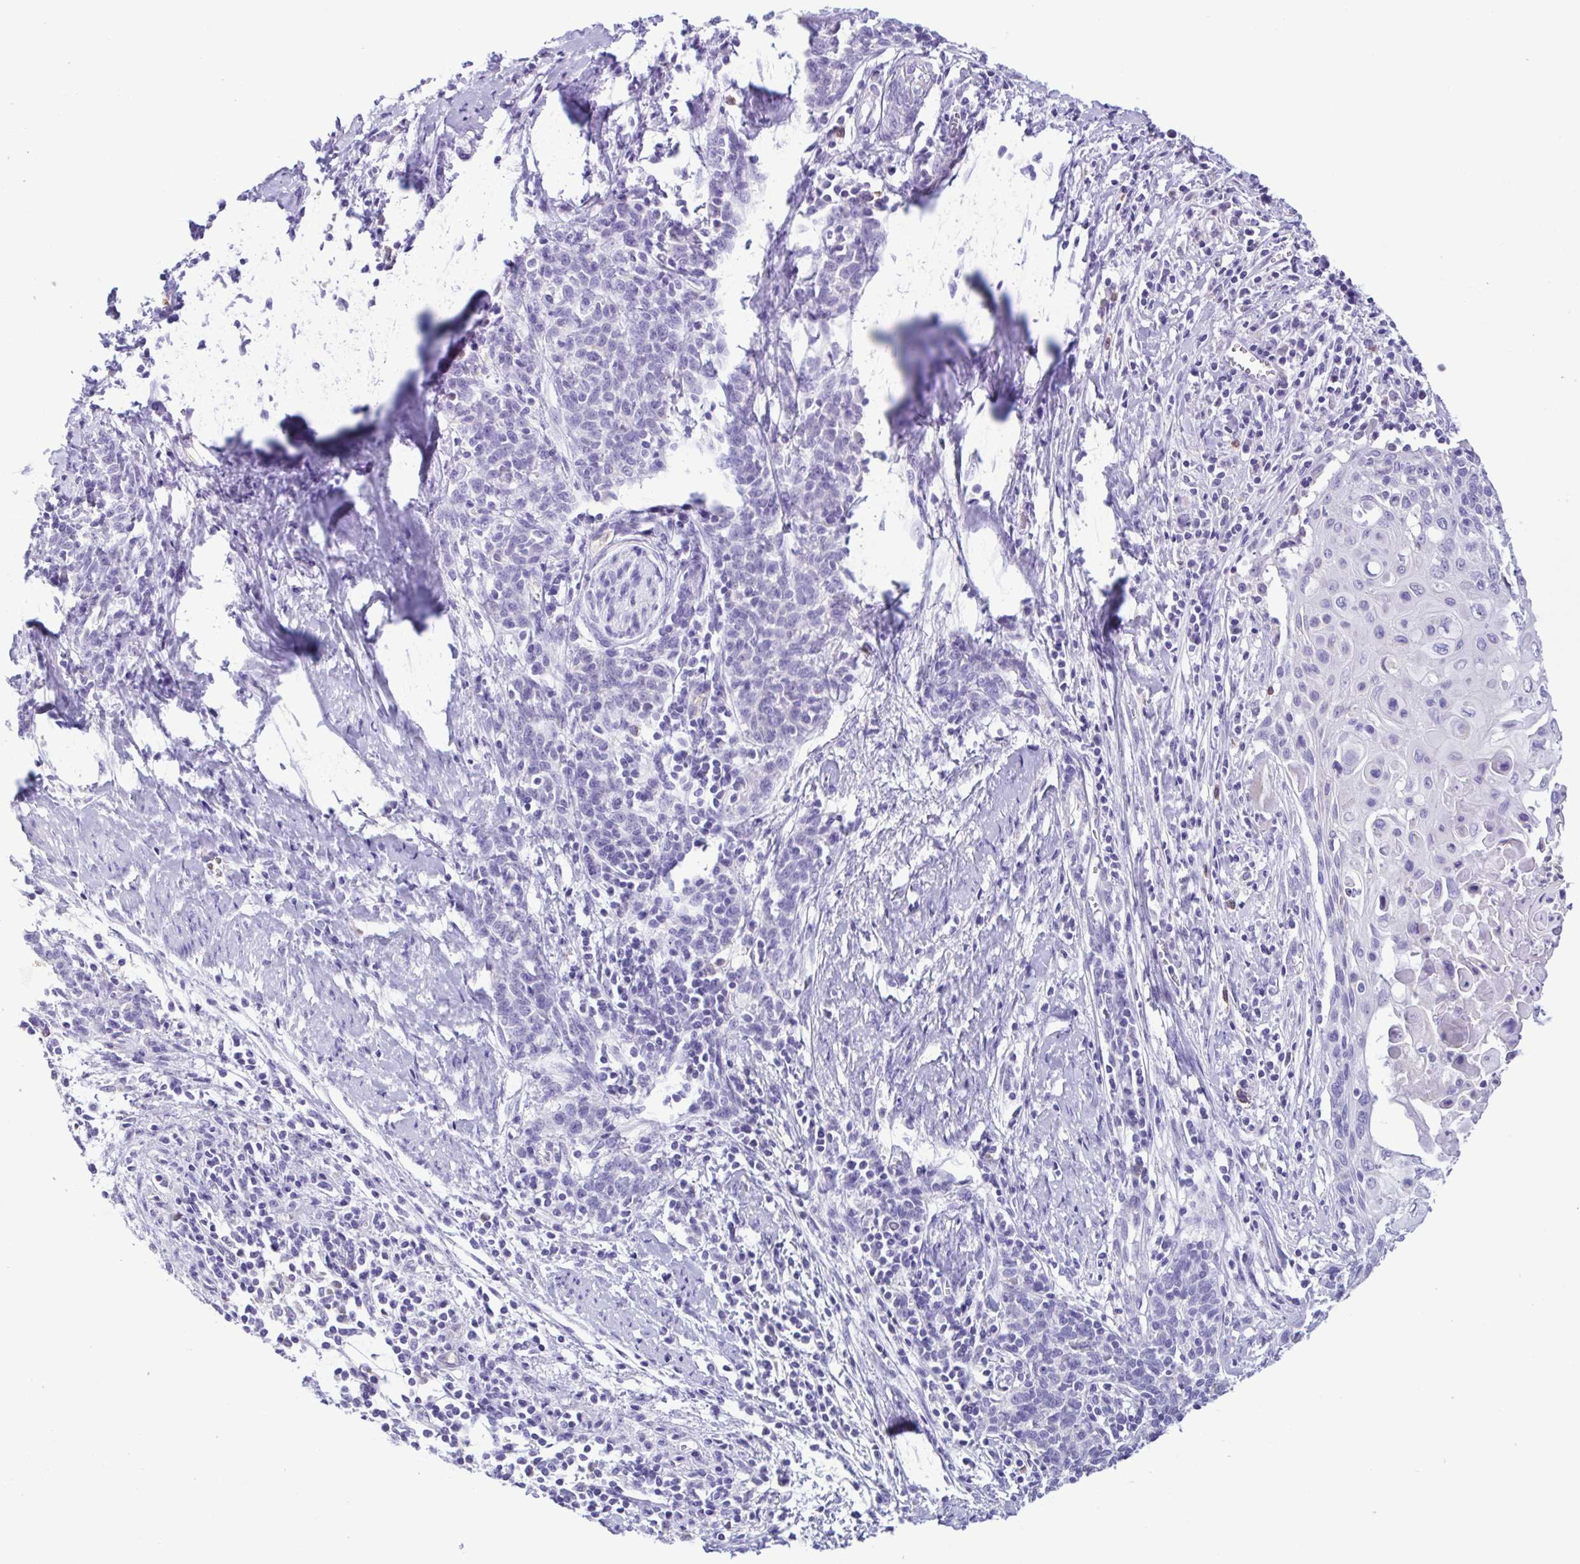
{"staining": {"intensity": "negative", "quantity": "none", "location": "none"}, "tissue": "cervical cancer", "cell_type": "Tumor cells", "image_type": "cancer", "snomed": [{"axis": "morphology", "description": "Squamous cell carcinoma, NOS"}, {"axis": "topography", "description": "Cervix"}], "caption": "This is an immunohistochemistry image of cervical squamous cell carcinoma. There is no staining in tumor cells.", "gene": "CBY2", "patient": {"sex": "female", "age": 39}}